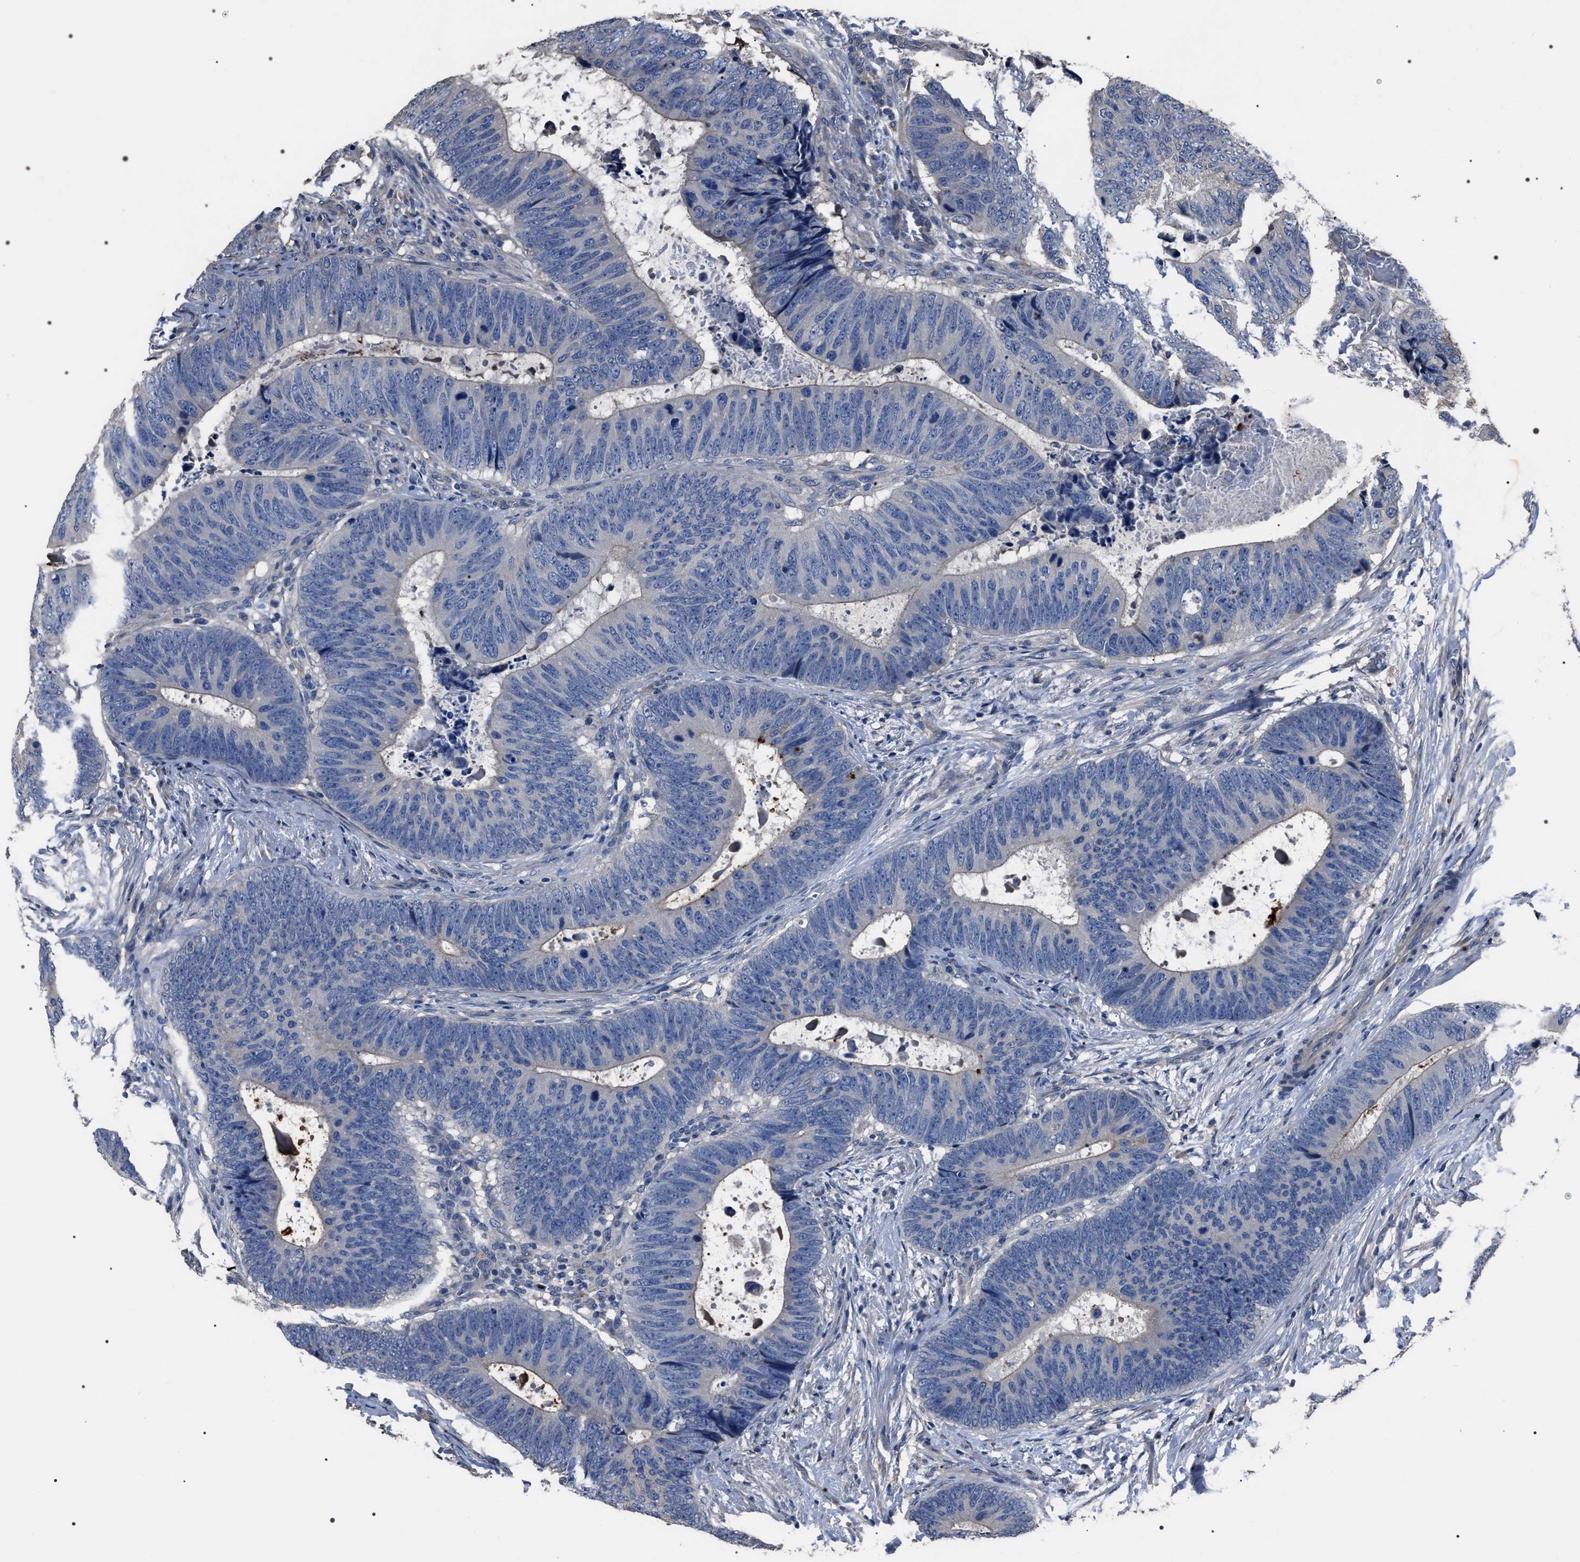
{"staining": {"intensity": "negative", "quantity": "none", "location": "none"}, "tissue": "colorectal cancer", "cell_type": "Tumor cells", "image_type": "cancer", "snomed": [{"axis": "morphology", "description": "Adenocarcinoma, NOS"}, {"axis": "topography", "description": "Colon"}], "caption": "The IHC photomicrograph has no significant staining in tumor cells of adenocarcinoma (colorectal) tissue.", "gene": "TRIM54", "patient": {"sex": "male", "age": 56}}